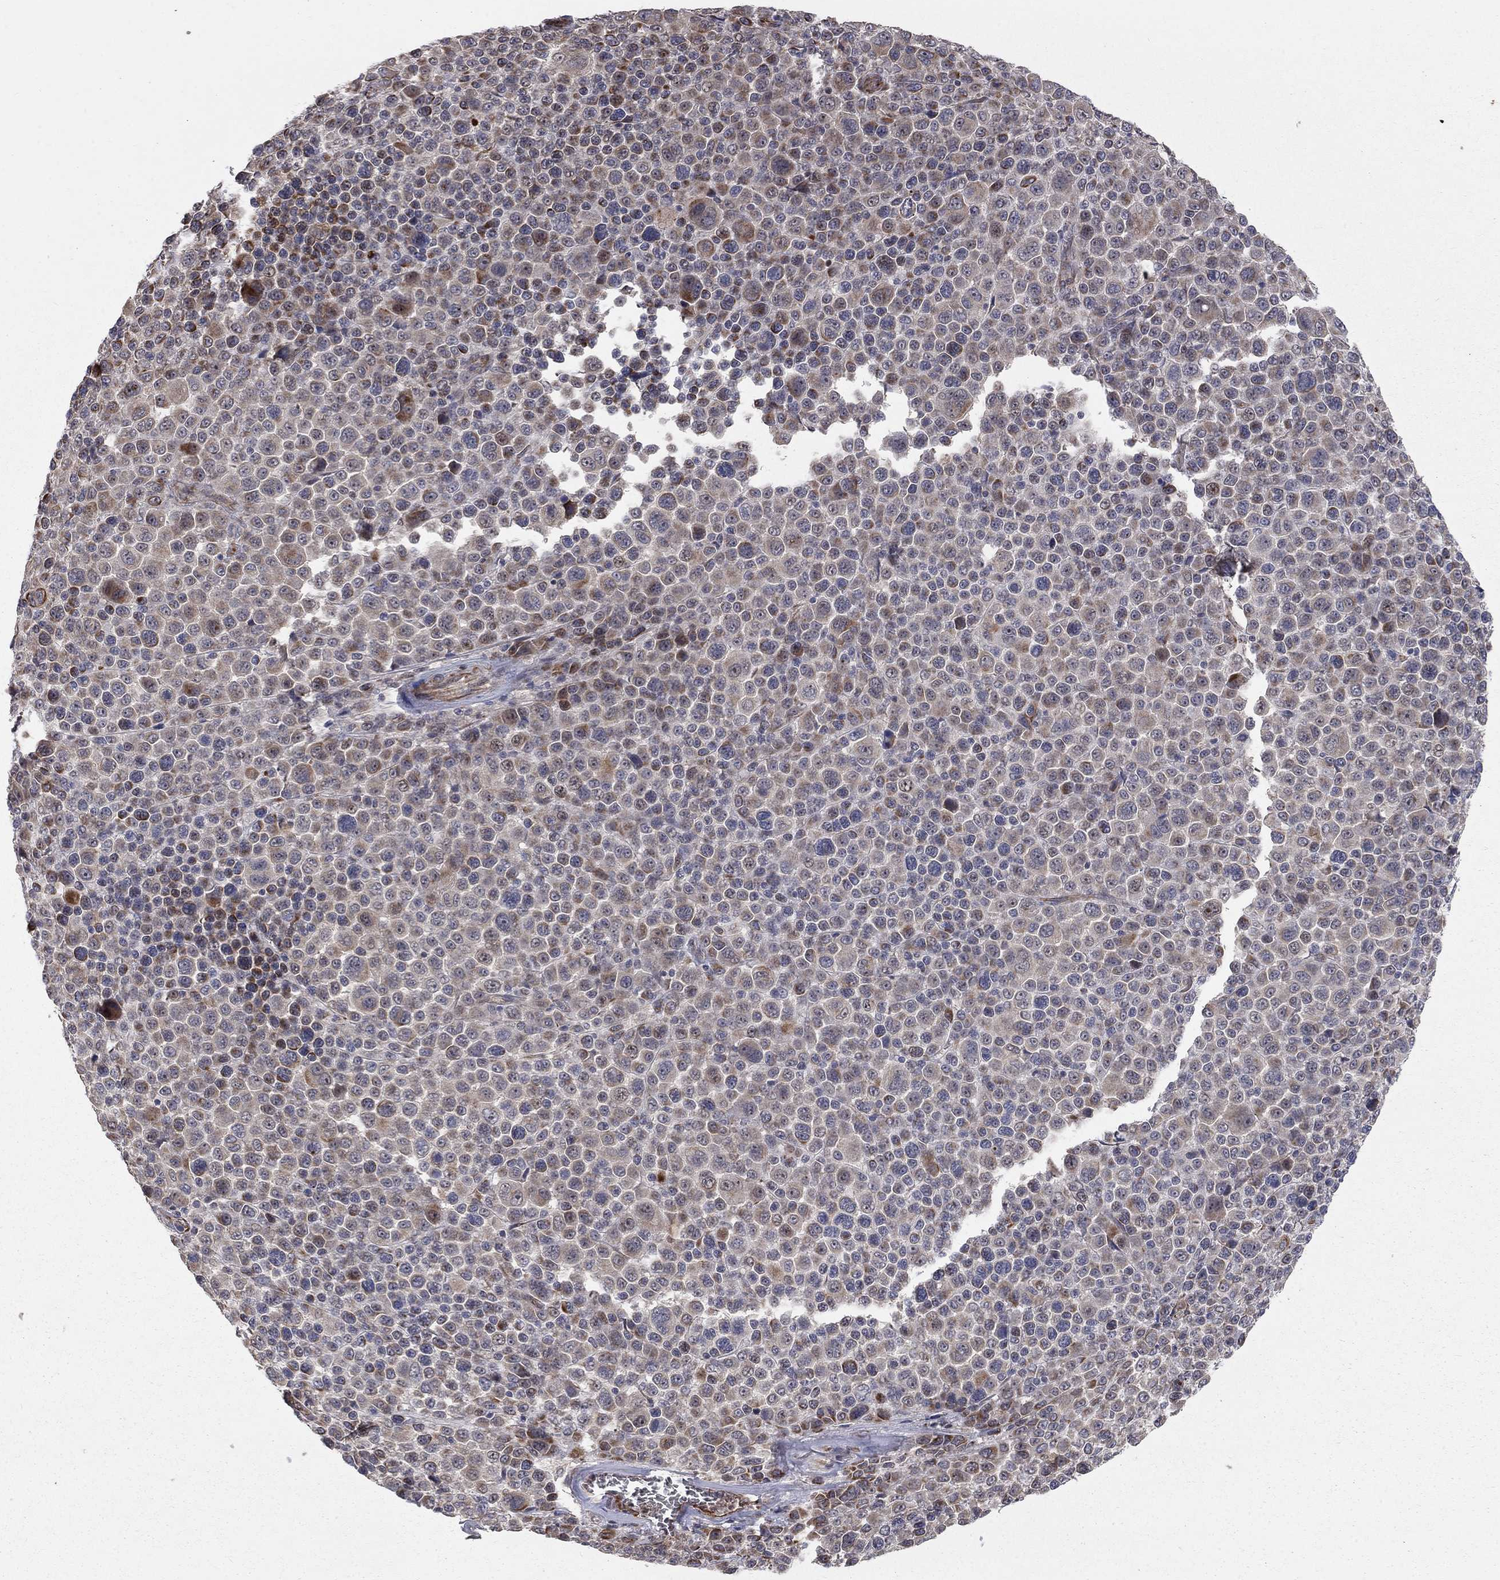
{"staining": {"intensity": "moderate", "quantity": "<25%", "location": "cytoplasmic/membranous"}, "tissue": "melanoma", "cell_type": "Tumor cells", "image_type": "cancer", "snomed": [{"axis": "morphology", "description": "Malignant melanoma, NOS"}, {"axis": "topography", "description": "Skin"}], "caption": "Protein staining reveals moderate cytoplasmic/membranous expression in about <25% of tumor cells in malignant melanoma.", "gene": "MSRA", "patient": {"sex": "female", "age": 57}}